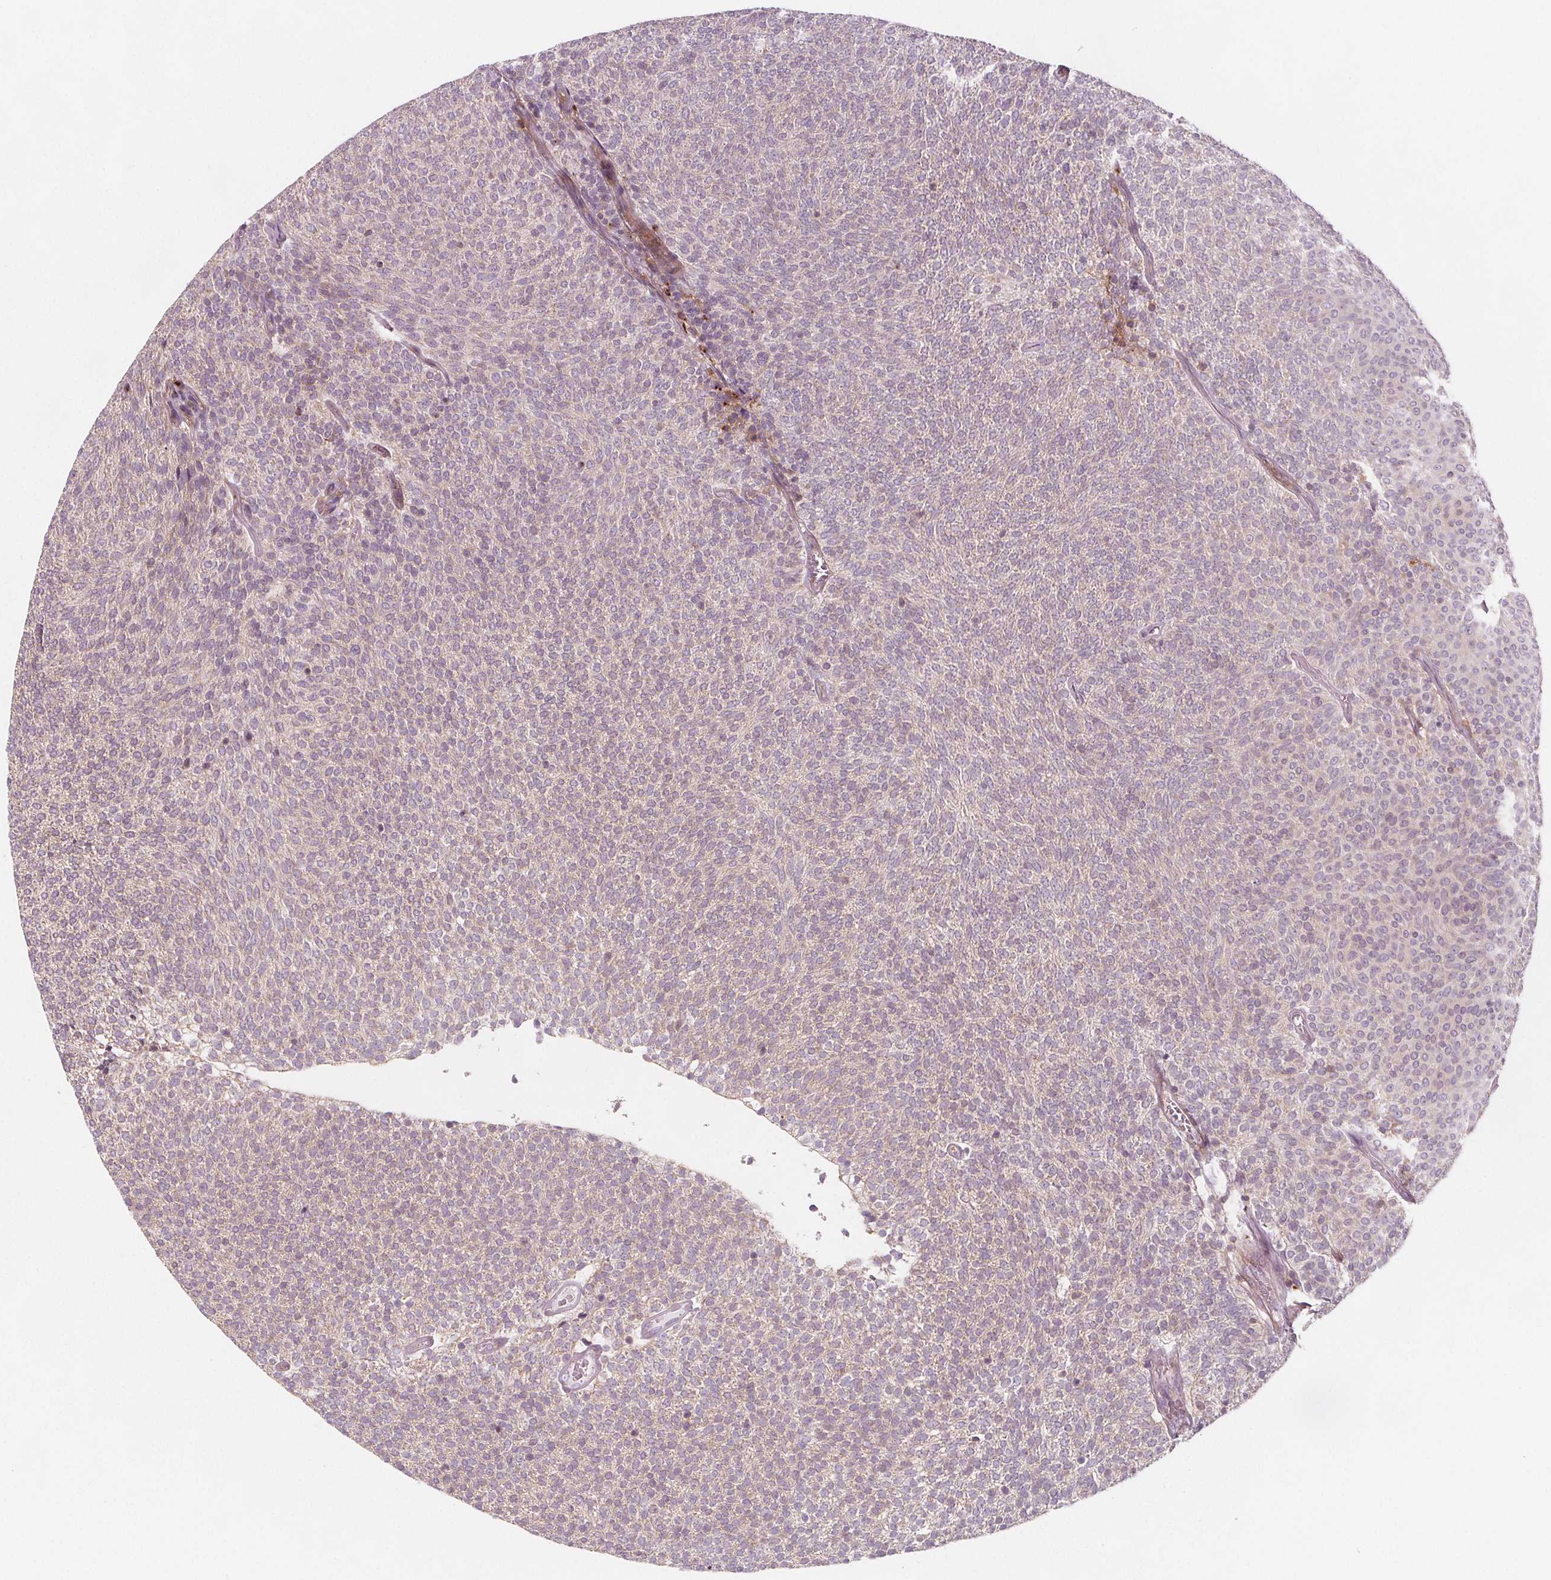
{"staining": {"intensity": "weak", "quantity": "<25%", "location": "cytoplasmic/membranous"}, "tissue": "urothelial cancer", "cell_type": "Tumor cells", "image_type": "cancer", "snomed": [{"axis": "morphology", "description": "Urothelial carcinoma, Low grade"}, {"axis": "topography", "description": "Urinary bladder"}], "caption": "Protein analysis of urothelial cancer reveals no significant expression in tumor cells.", "gene": "ADAM33", "patient": {"sex": "male", "age": 77}}